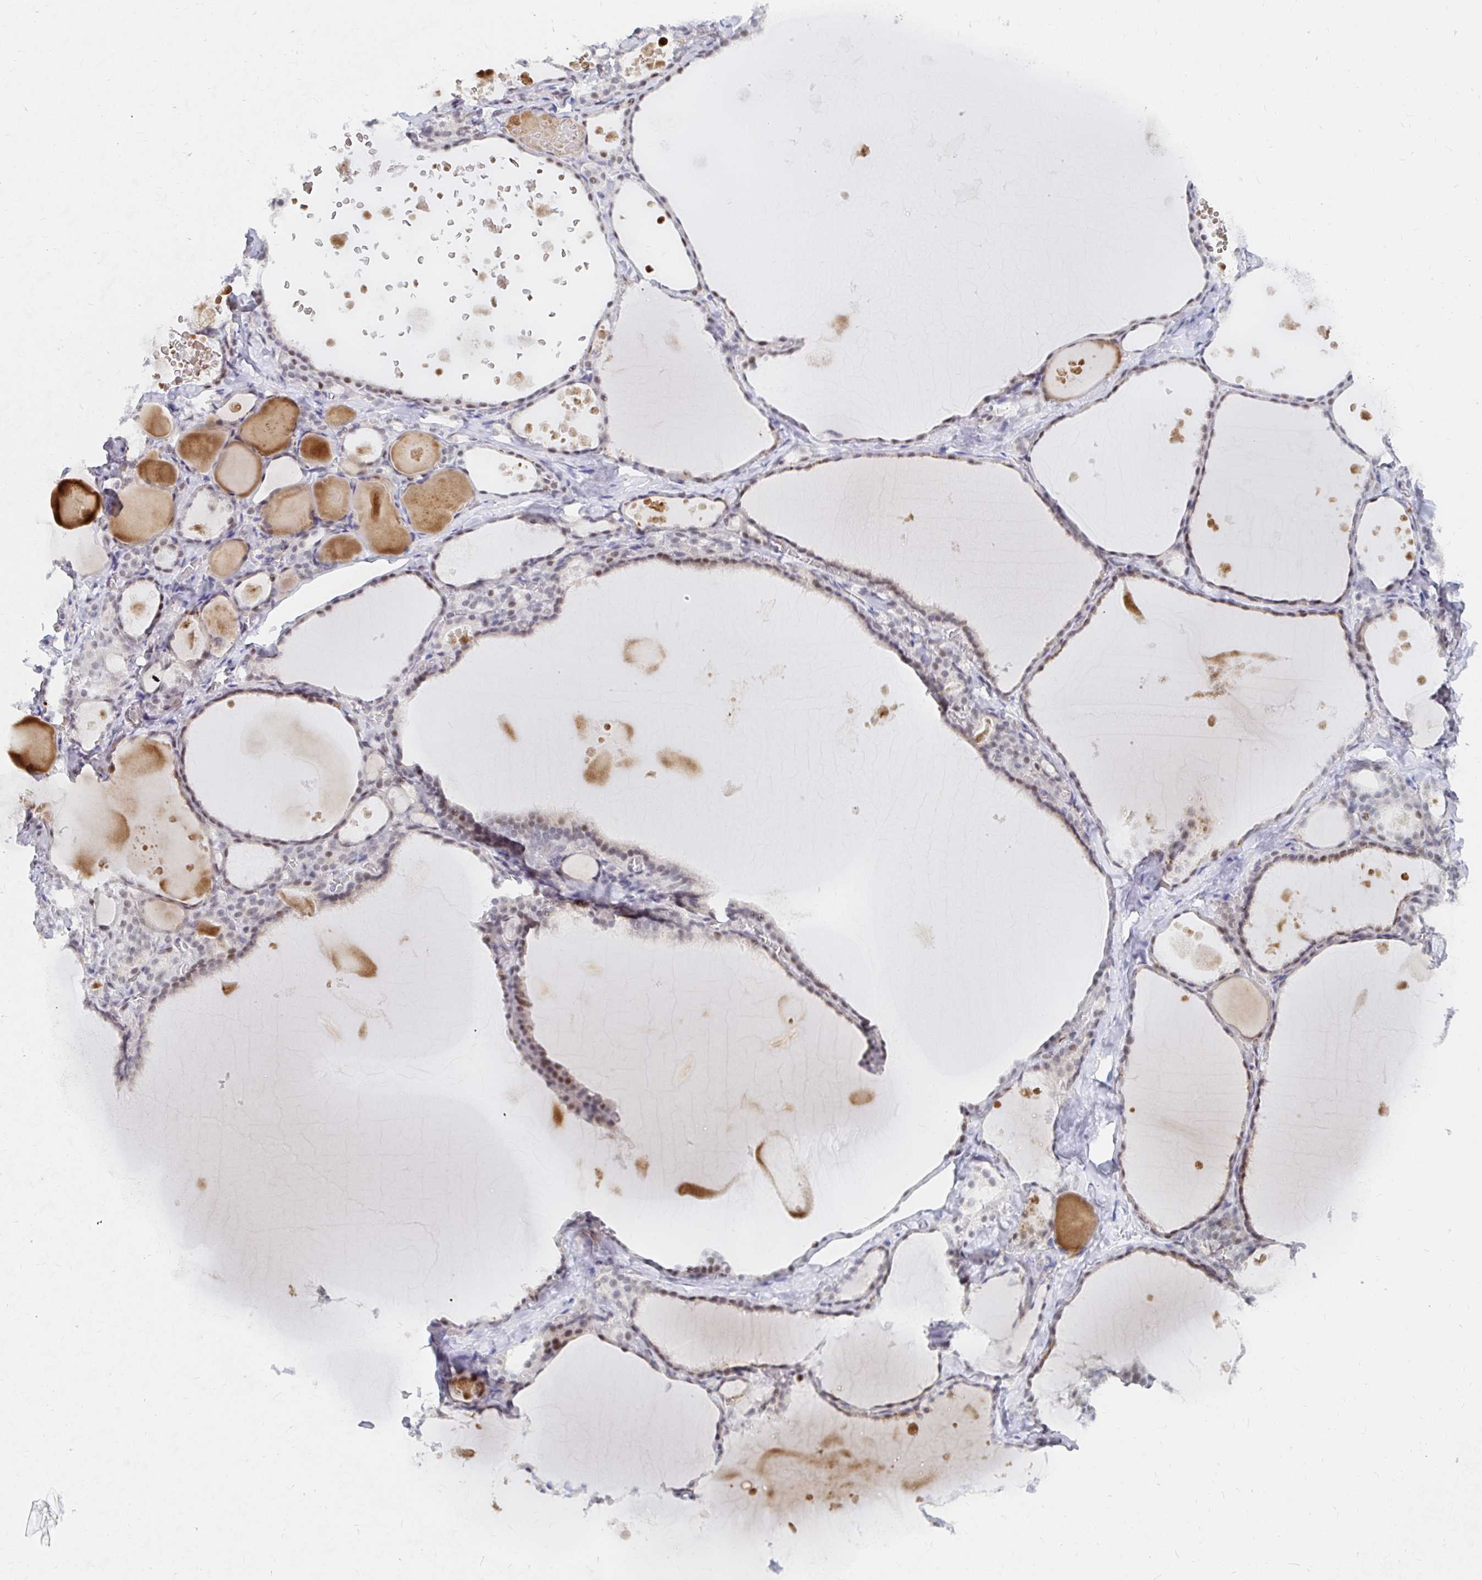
{"staining": {"intensity": "moderate", "quantity": "25%-75%", "location": "nuclear"}, "tissue": "thyroid gland", "cell_type": "Glandular cells", "image_type": "normal", "snomed": [{"axis": "morphology", "description": "Normal tissue, NOS"}, {"axis": "topography", "description": "Thyroid gland"}], "caption": "Thyroid gland stained for a protein (brown) displays moderate nuclear positive staining in approximately 25%-75% of glandular cells.", "gene": "COL28A1", "patient": {"sex": "male", "age": 56}}